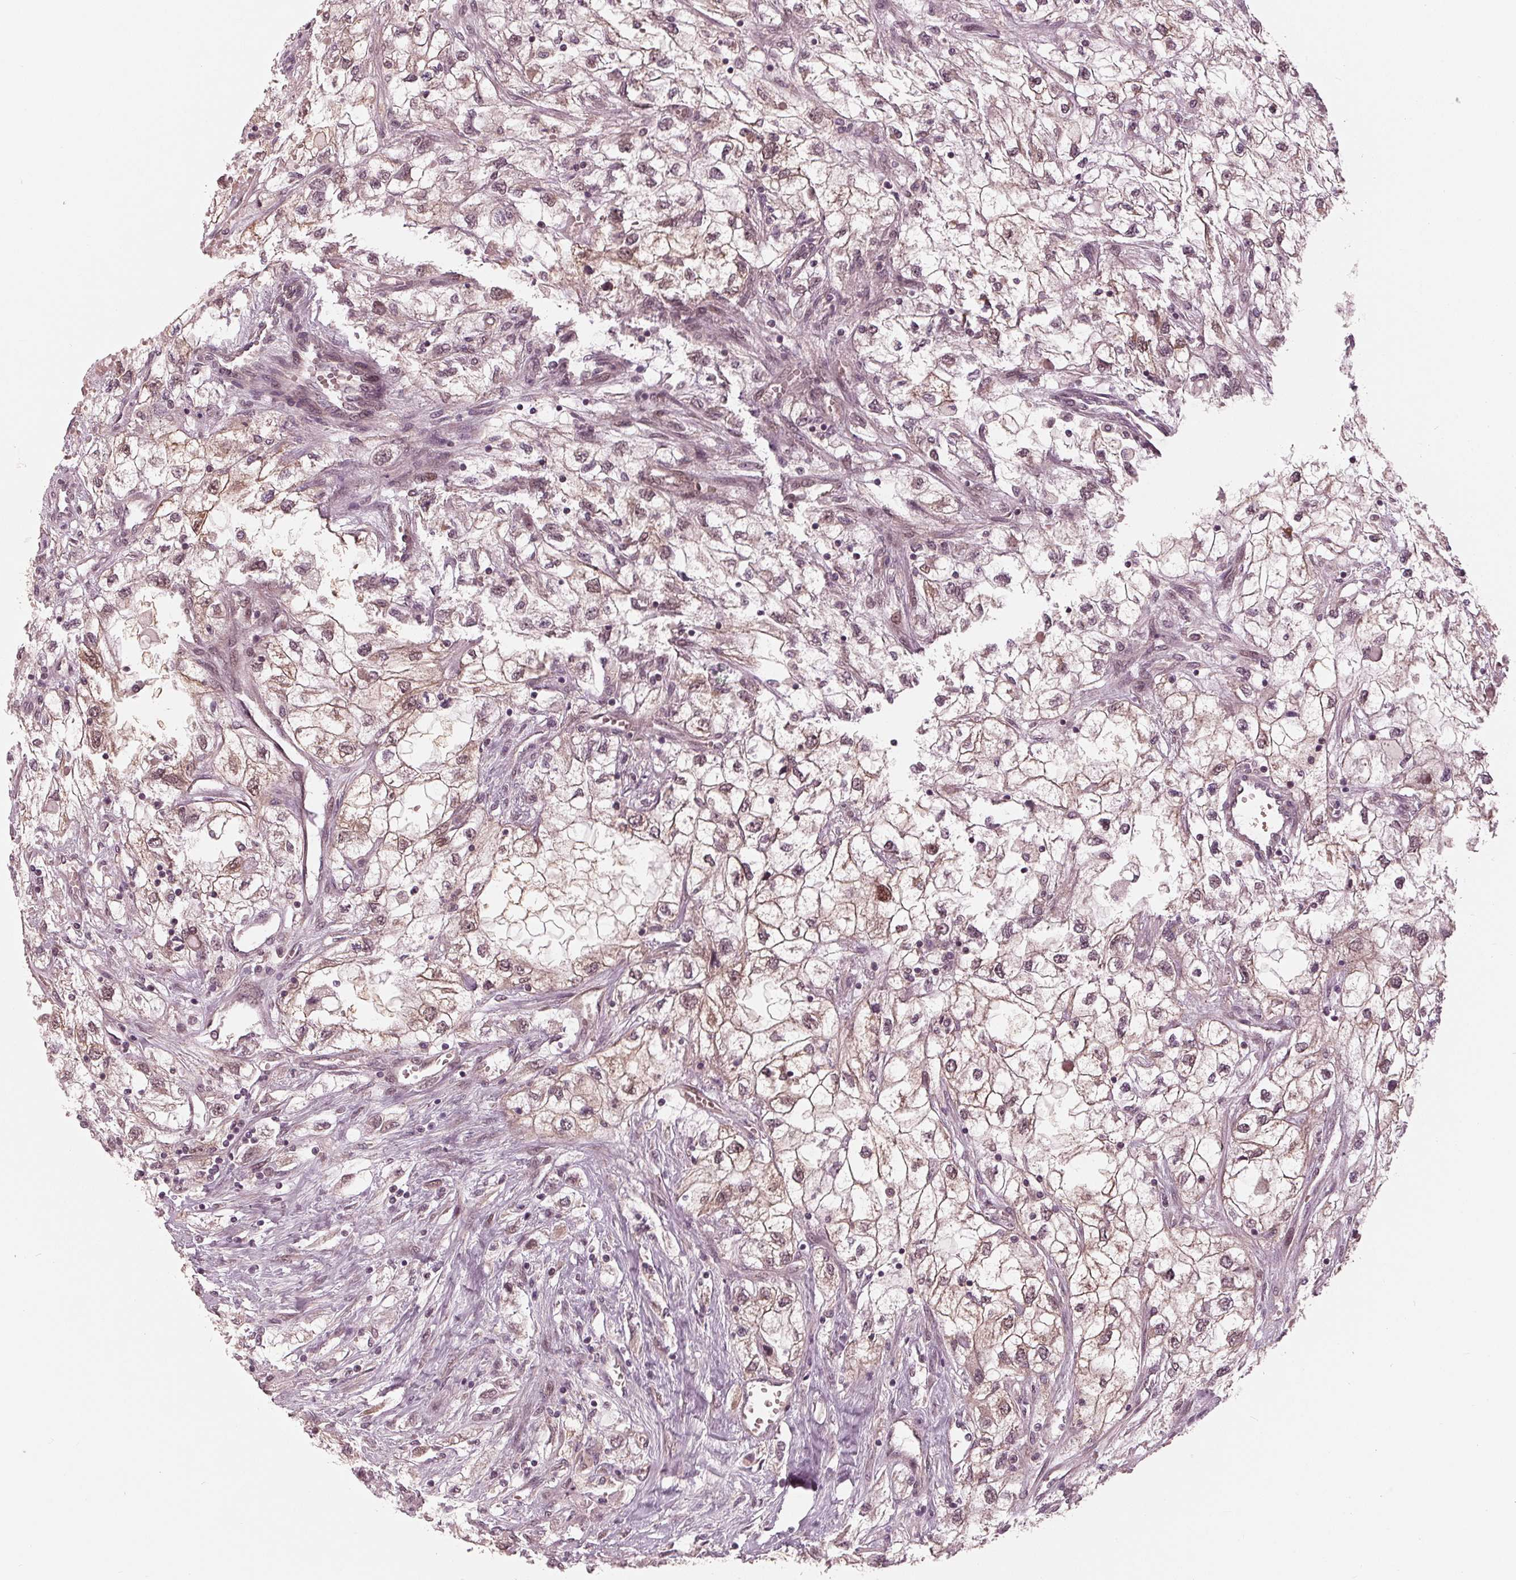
{"staining": {"intensity": "weak", "quantity": "<25%", "location": "nuclear"}, "tissue": "renal cancer", "cell_type": "Tumor cells", "image_type": "cancer", "snomed": [{"axis": "morphology", "description": "Adenocarcinoma, NOS"}, {"axis": "topography", "description": "Kidney"}], "caption": "Tumor cells are negative for protein expression in human renal cancer (adenocarcinoma).", "gene": "ZNF471", "patient": {"sex": "male", "age": 59}}